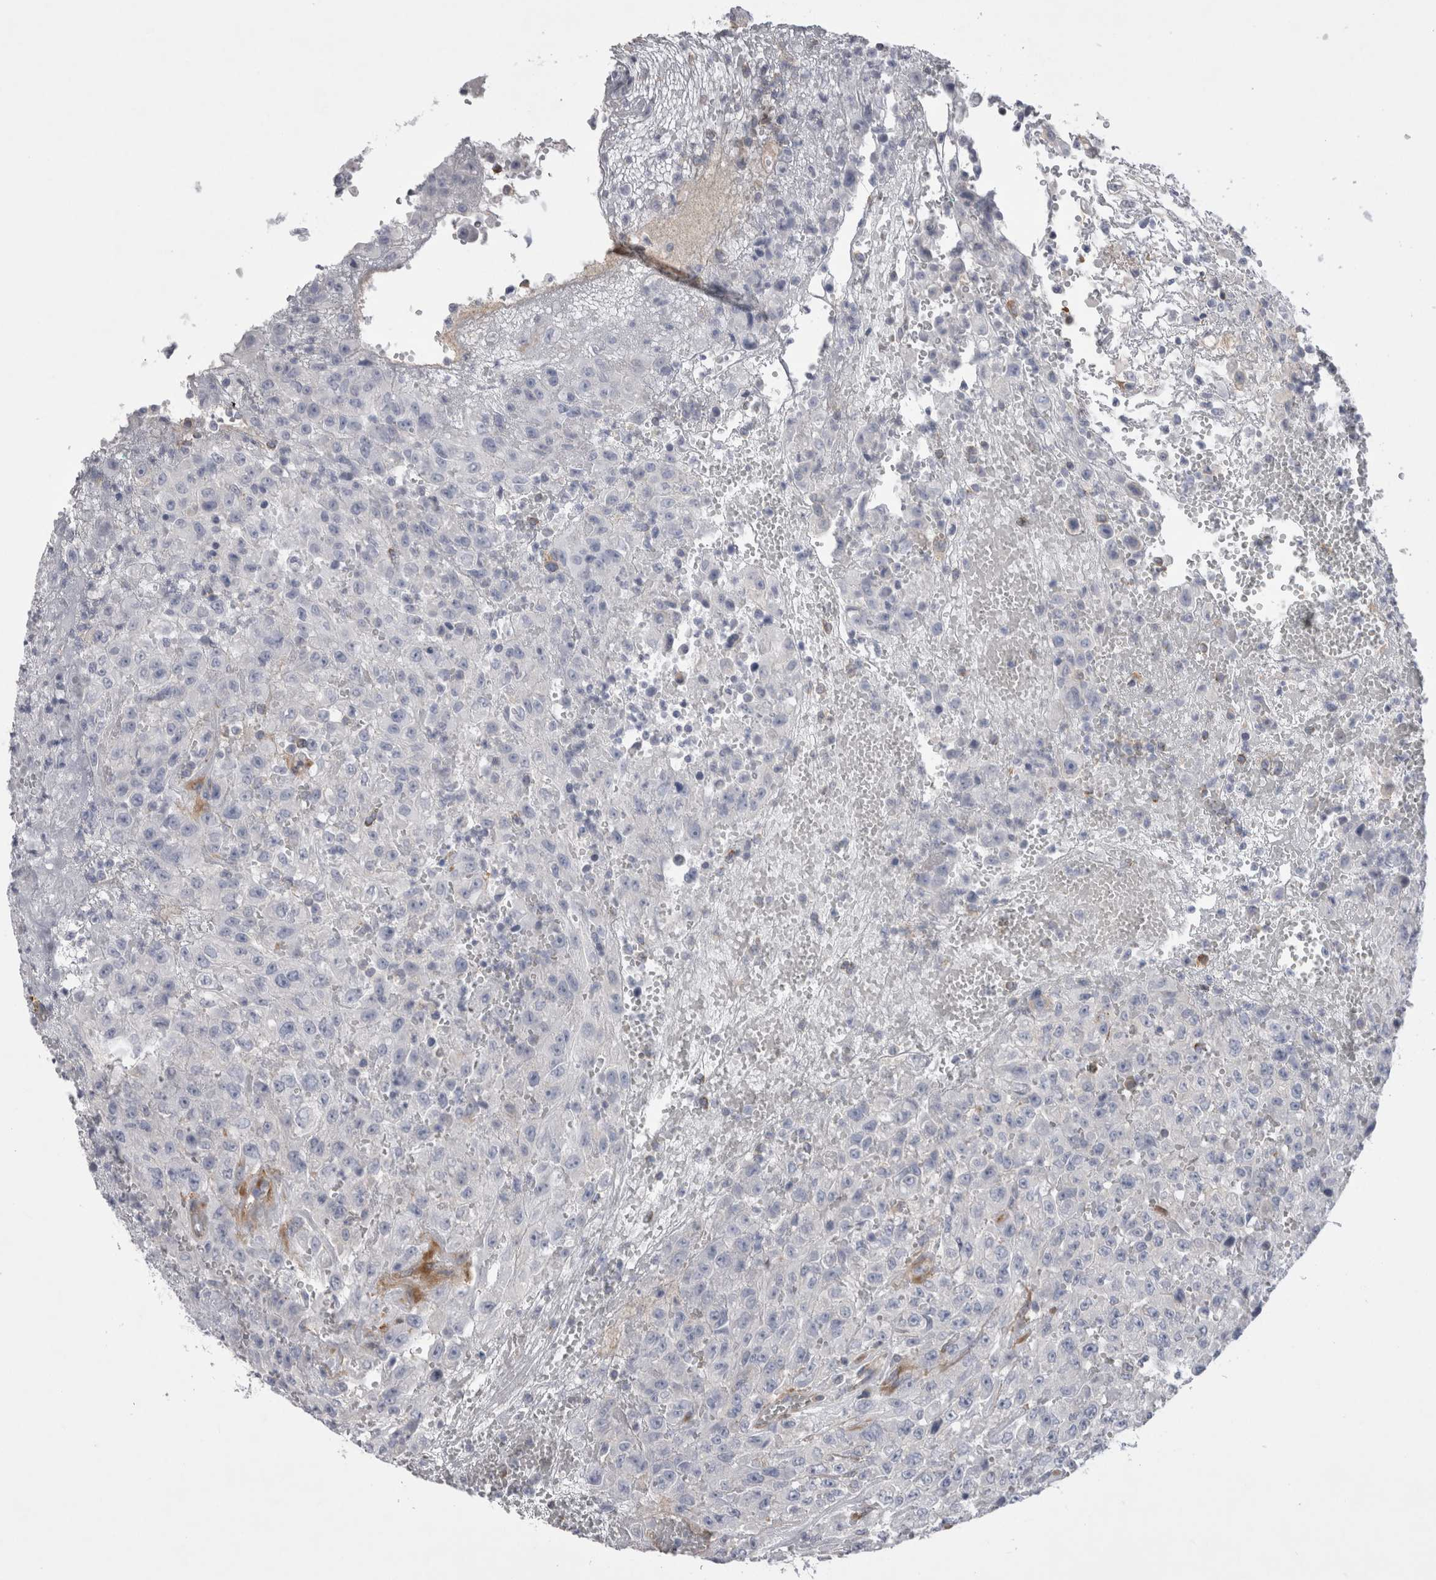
{"staining": {"intensity": "negative", "quantity": "none", "location": "none"}, "tissue": "urothelial cancer", "cell_type": "Tumor cells", "image_type": "cancer", "snomed": [{"axis": "morphology", "description": "Urothelial carcinoma, High grade"}, {"axis": "topography", "description": "Urinary bladder"}], "caption": "IHC image of urothelial cancer stained for a protein (brown), which exhibits no positivity in tumor cells.", "gene": "ATXN3", "patient": {"sex": "male", "age": 46}}